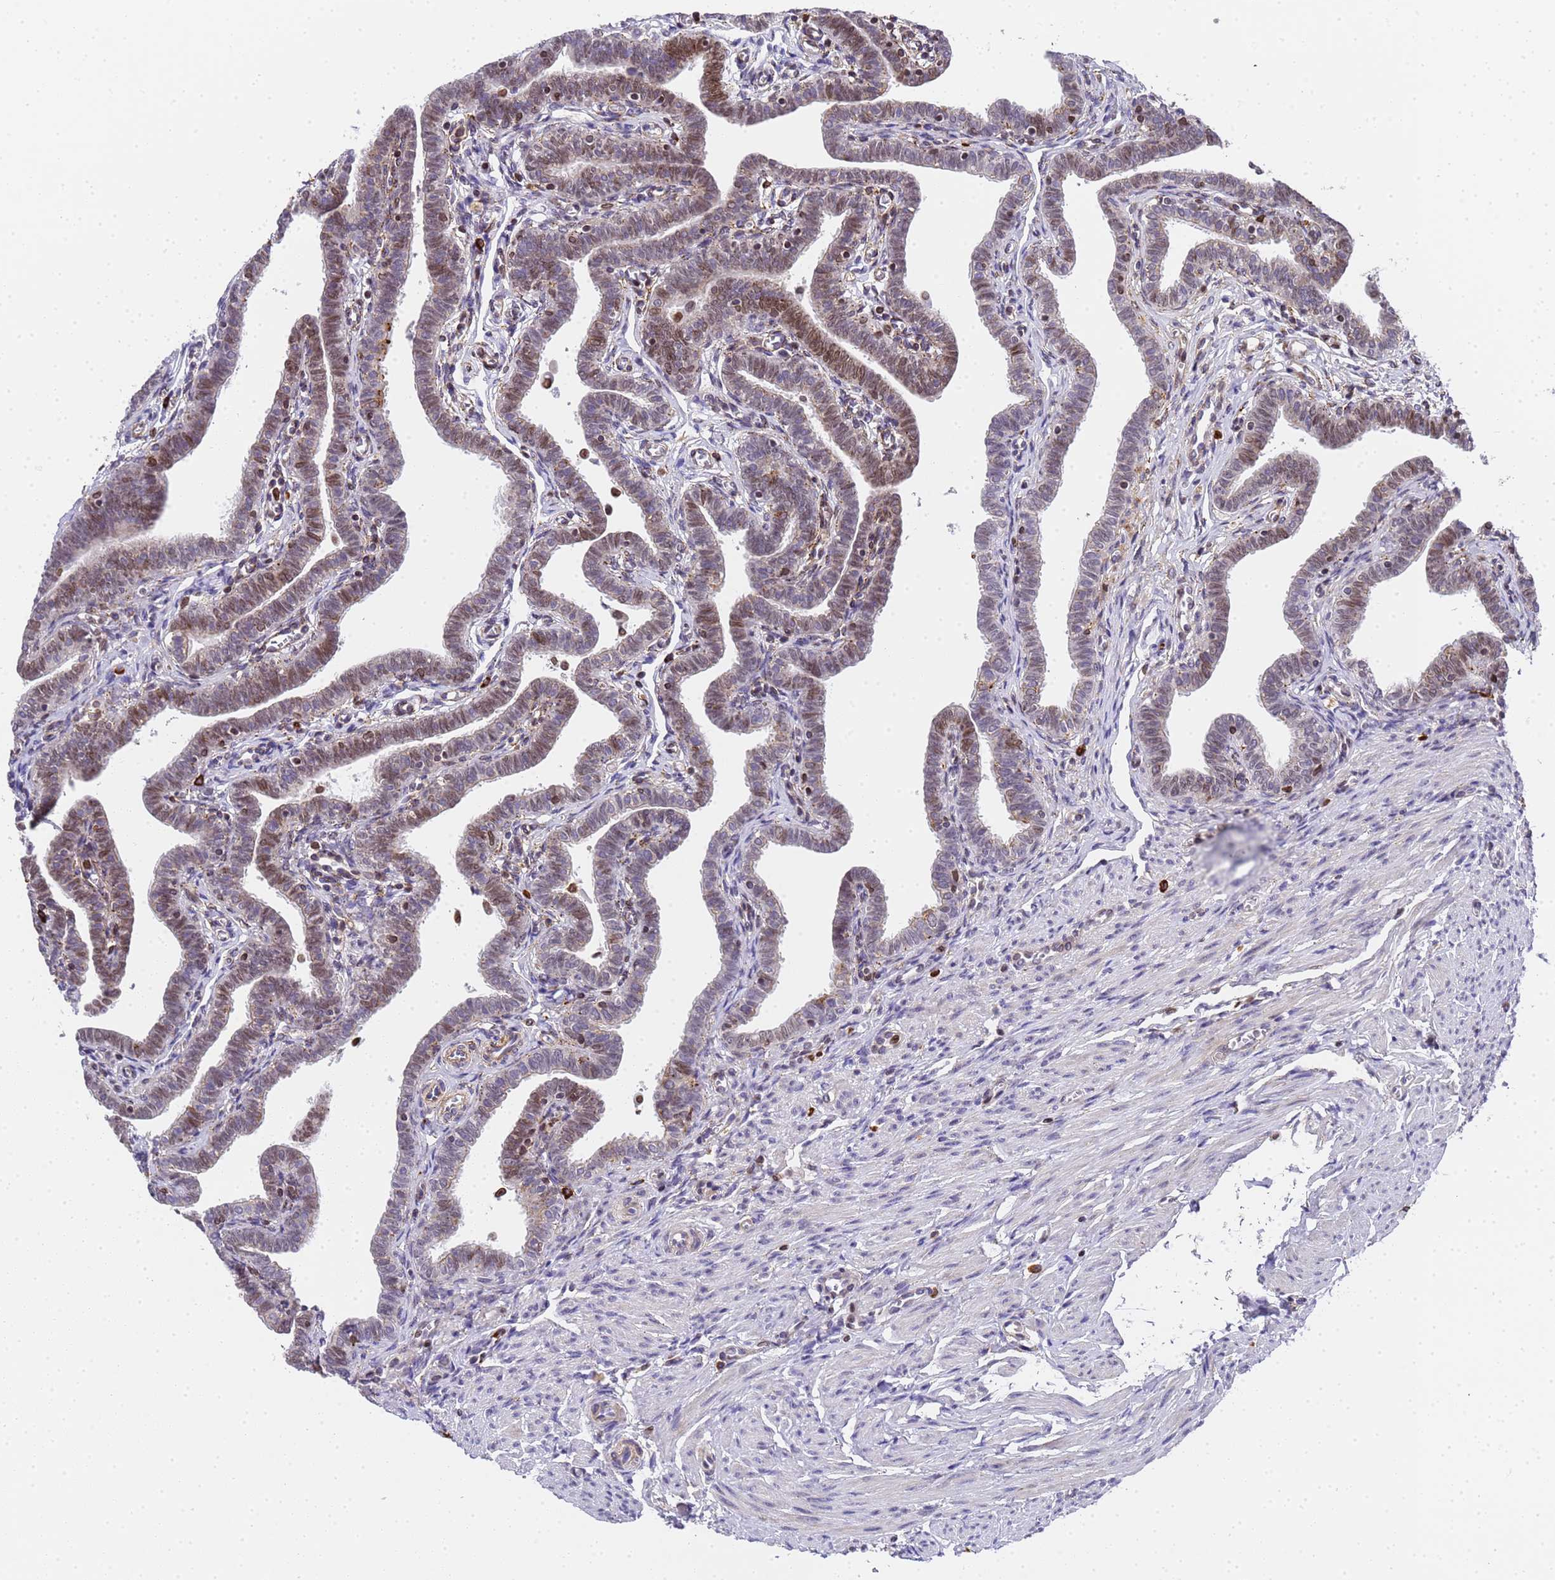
{"staining": {"intensity": "moderate", "quantity": "25%-75%", "location": "cytoplasmic/membranous,nuclear"}, "tissue": "fallopian tube", "cell_type": "Glandular cells", "image_type": "normal", "snomed": [{"axis": "morphology", "description": "Normal tissue, NOS"}, {"axis": "topography", "description": "Fallopian tube"}], "caption": "This photomicrograph exhibits immunohistochemistry (IHC) staining of benign fallopian tube, with medium moderate cytoplasmic/membranous,nuclear positivity in approximately 25%-75% of glandular cells.", "gene": "IGFBP7", "patient": {"sex": "female", "age": 36}}